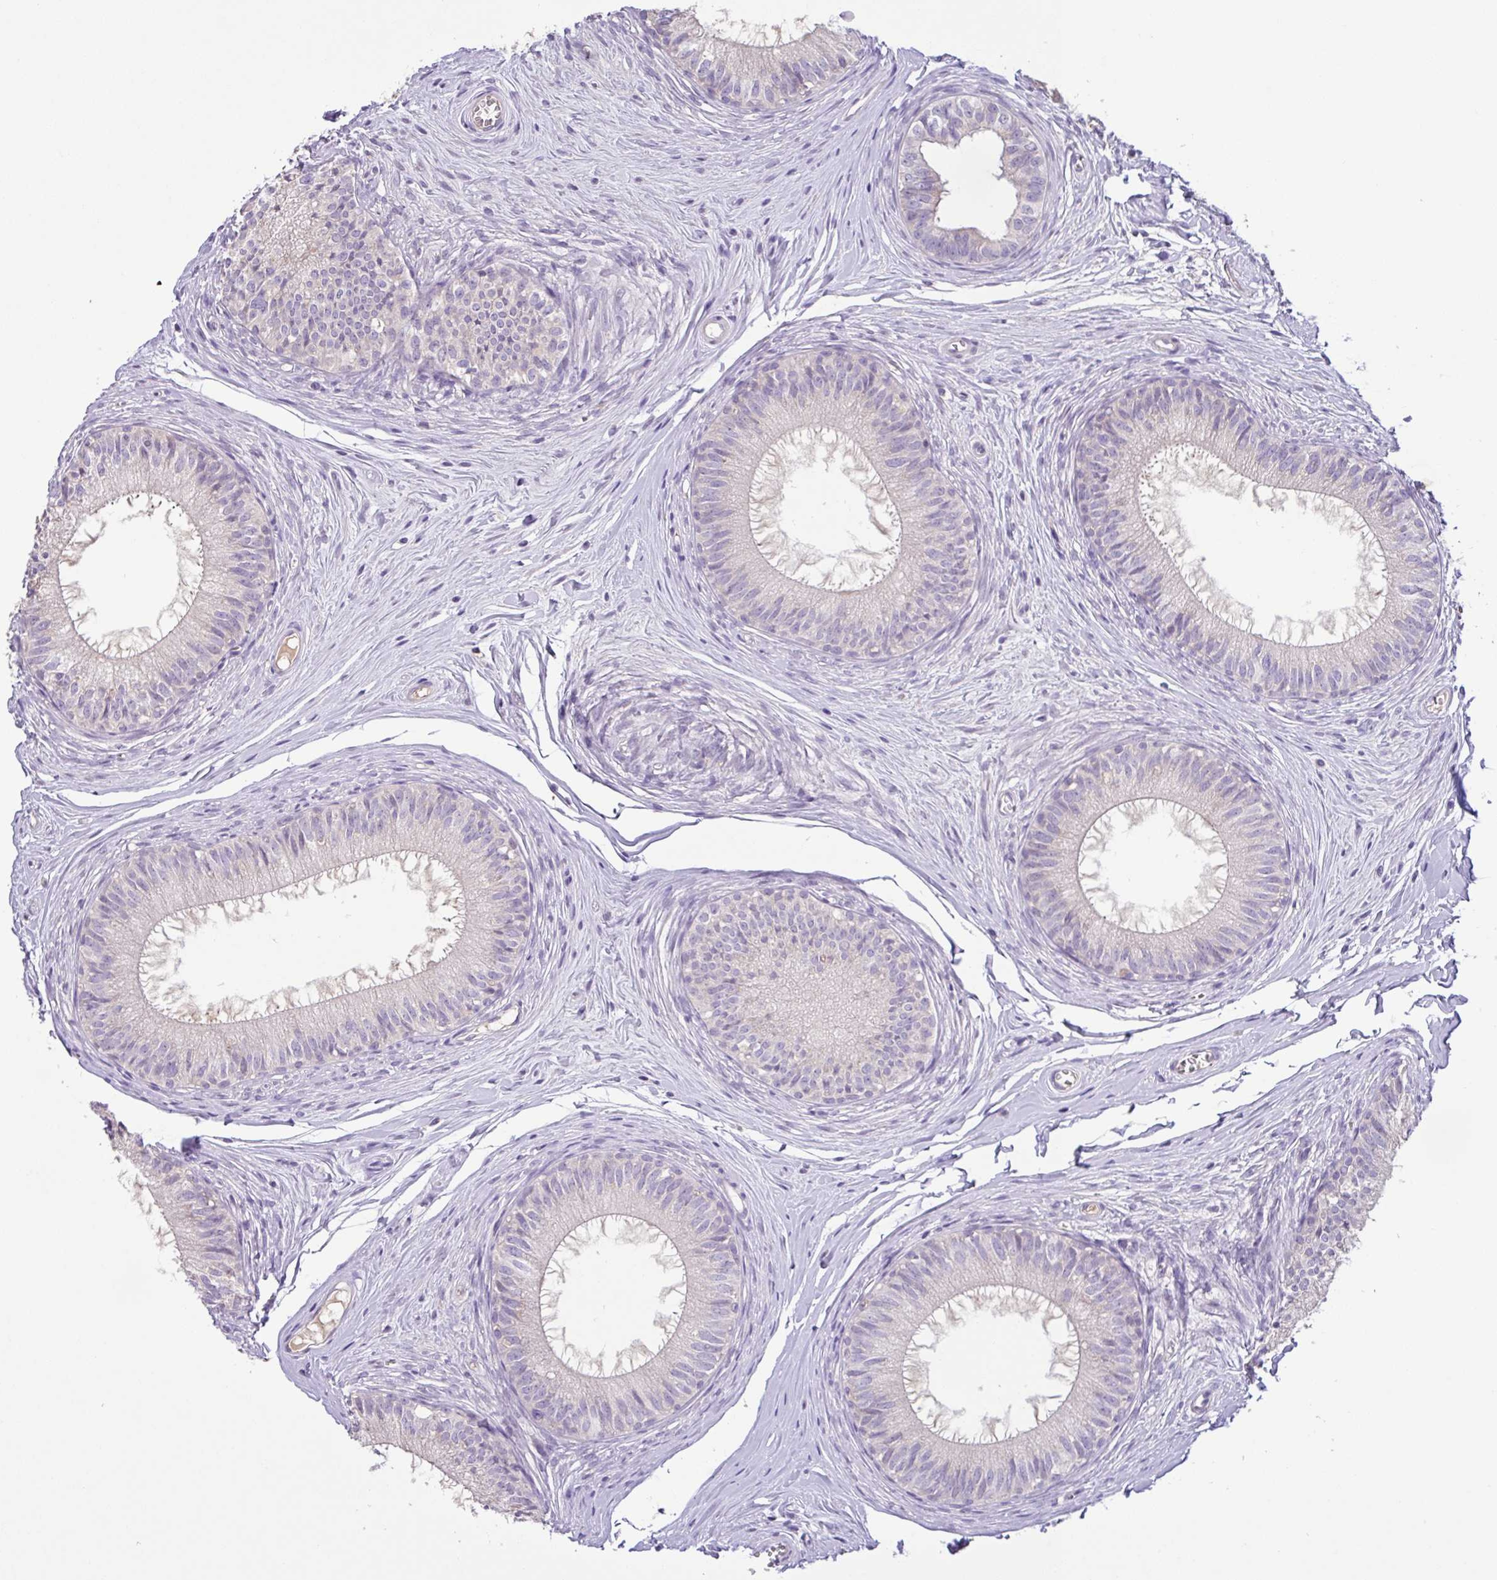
{"staining": {"intensity": "weak", "quantity": "<25%", "location": "cytoplasmic/membranous"}, "tissue": "epididymis", "cell_type": "Glandular cells", "image_type": "normal", "snomed": [{"axis": "morphology", "description": "Normal tissue, NOS"}, {"axis": "topography", "description": "Epididymis"}], "caption": "Immunohistochemistry (IHC) of normal epididymis displays no expression in glandular cells.", "gene": "SFTPB", "patient": {"sex": "male", "age": 25}}